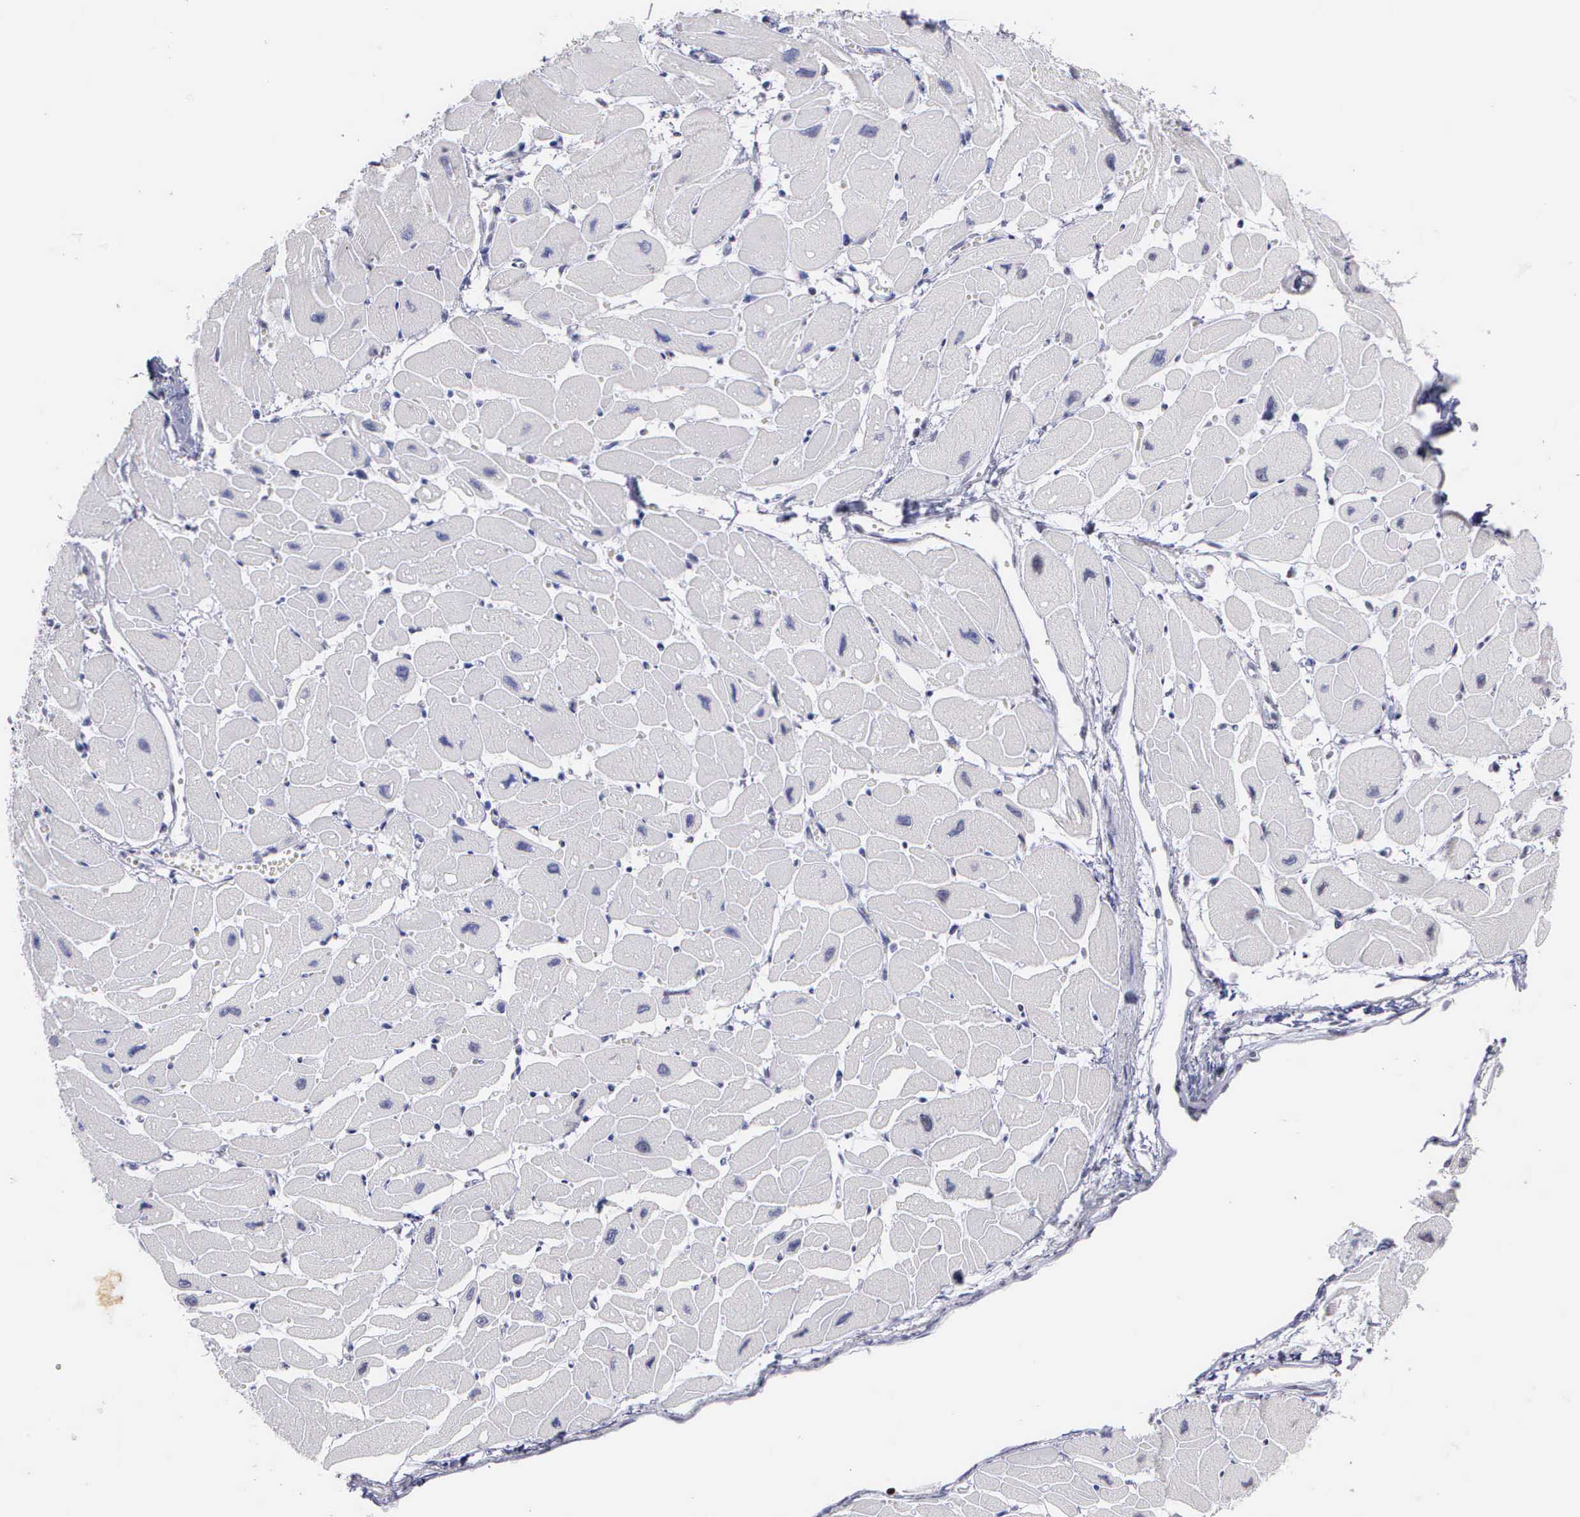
{"staining": {"intensity": "moderate", "quantity": "<25%", "location": "nuclear"}, "tissue": "heart muscle", "cell_type": "Cardiomyocytes", "image_type": "normal", "snomed": [{"axis": "morphology", "description": "Normal tissue, NOS"}, {"axis": "topography", "description": "Heart"}], "caption": "Brown immunohistochemical staining in normal human heart muscle exhibits moderate nuclear staining in about <25% of cardiomyocytes. The staining is performed using DAB brown chromogen to label protein expression. The nuclei are counter-stained blue using hematoxylin.", "gene": "CSTF2", "patient": {"sex": "female", "age": 54}}